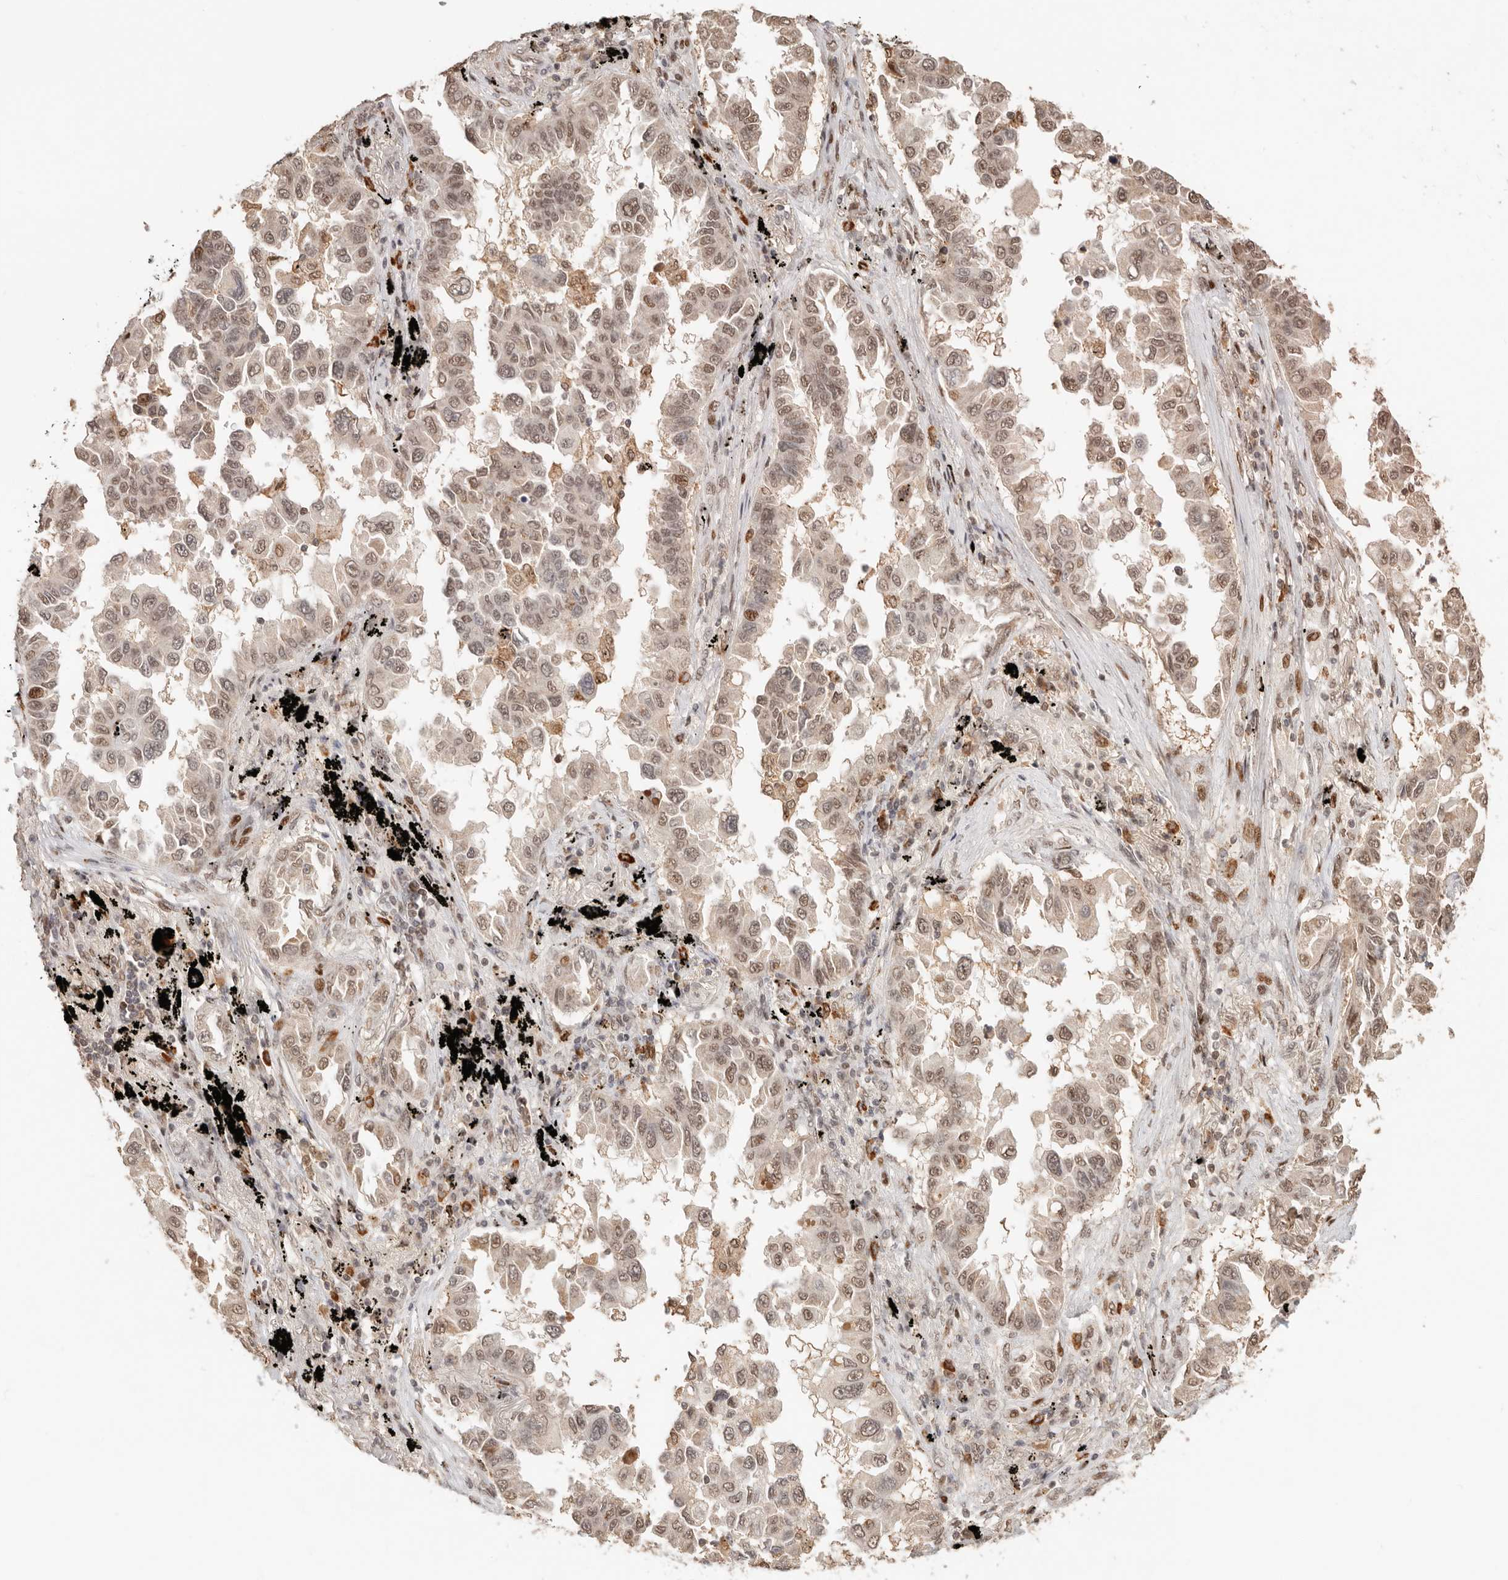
{"staining": {"intensity": "moderate", "quantity": ">75%", "location": "nuclear"}, "tissue": "lung cancer", "cell_type": "Tumor cells", "image_type": "cancer", "snomed": [{"axis": "morphology", "description": "Adenocarcinoma, NOS"}, {"axis": "topography", "description": "Lung"}], "caption": "The immunohistochemical stain shows moderate nuclear positivity in tumor cells of lung cancer (adenocarcinoma) tissue.", "gene": "NPAS2", "patient": {"sex": "female", "age": 67}}